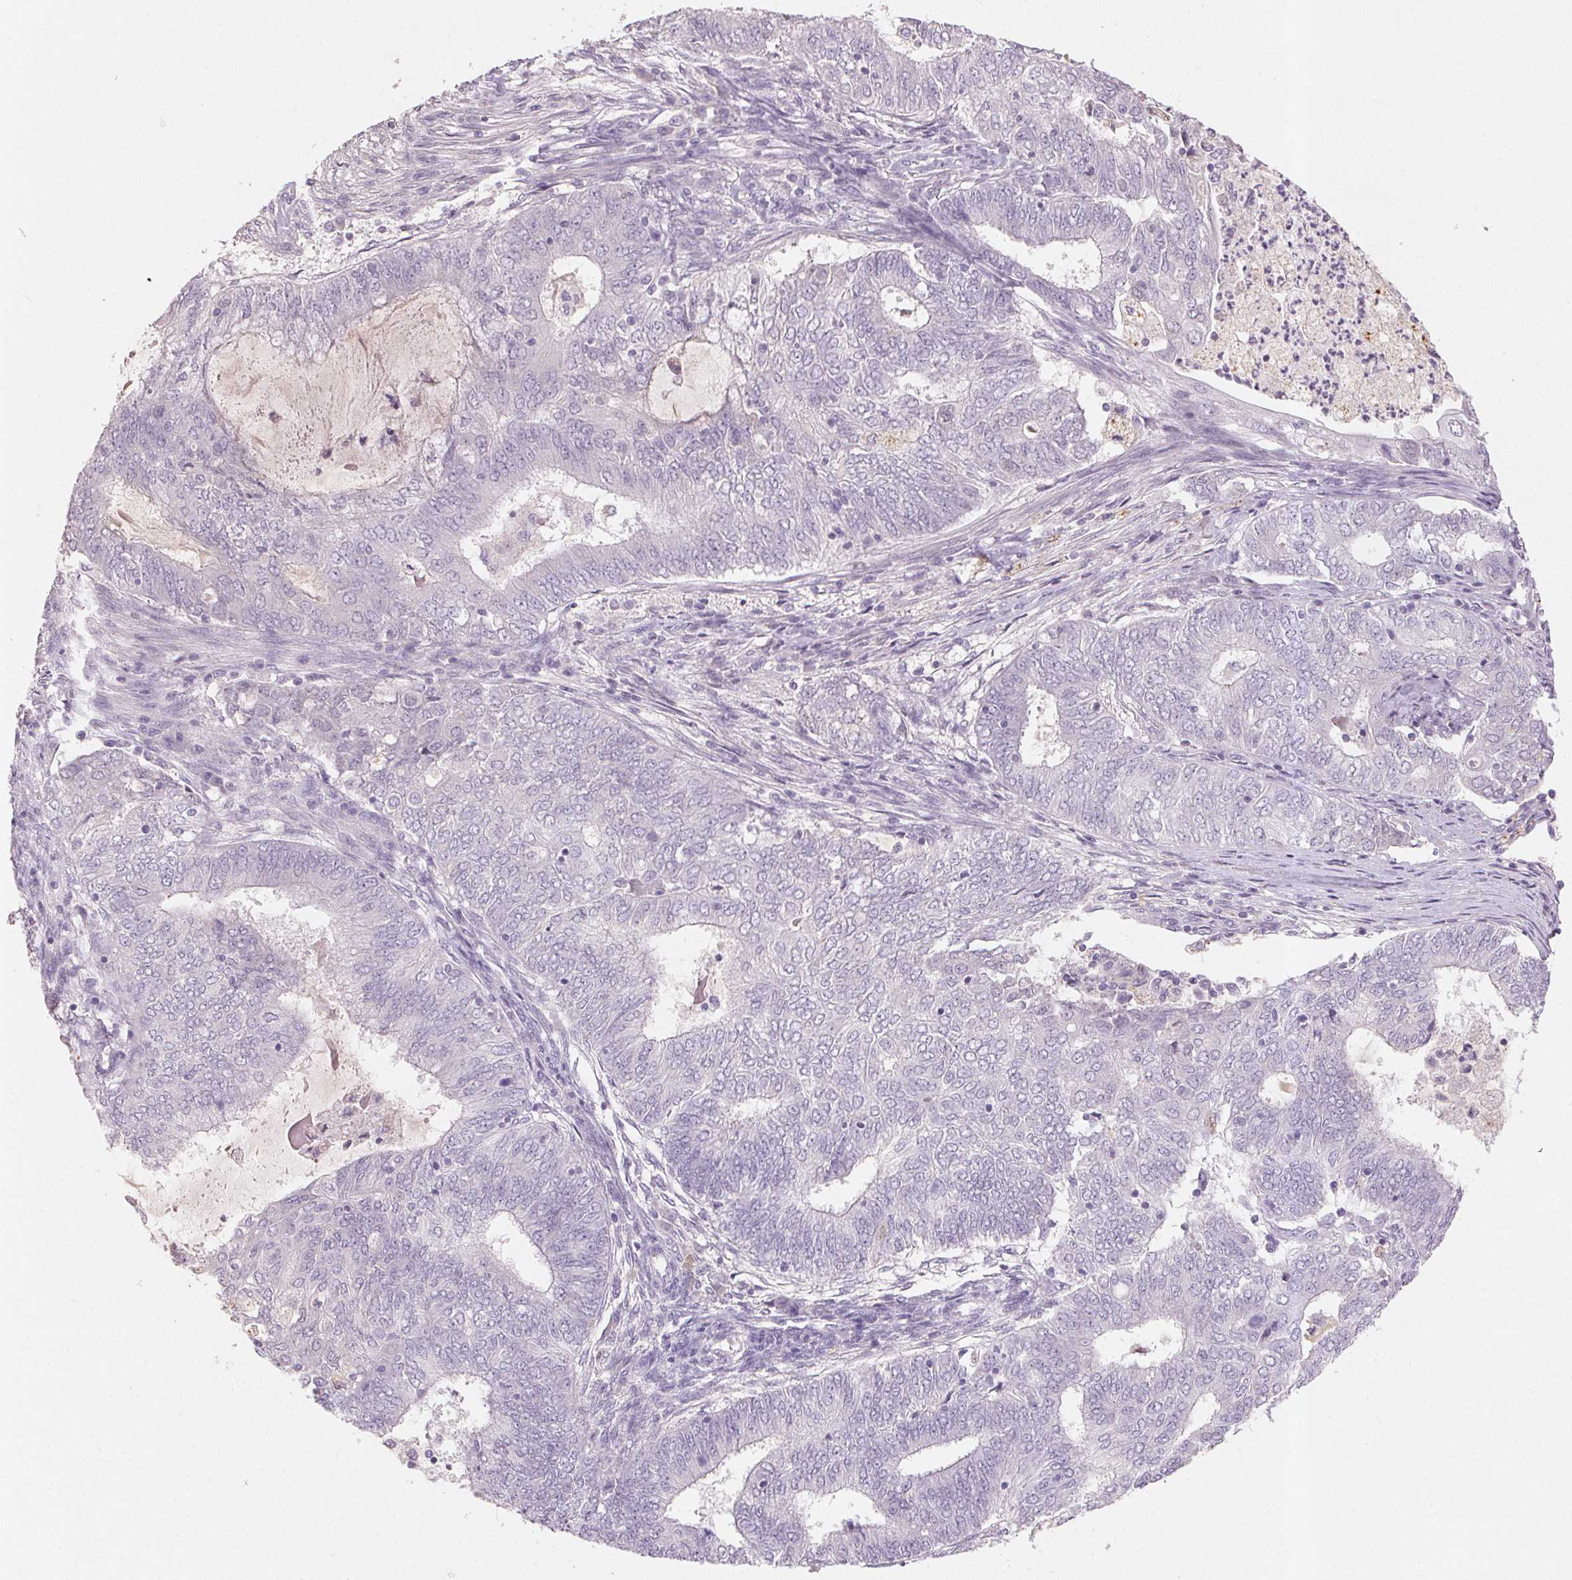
{"staining": {"intensity": "negative", "quantity": "none", "location": "none"}, "tissue": "endometrial cancer", "cell_type": "Tumor cells", "image_type": "cancer", "snomed": [{"axis": "morphology", "description": "Adenocarcinoma, NOS"}, {"axis": "topography", "description": "Endometrium"}], "caption": "Protein analysis of endometrial adenocarcinoma displays no significant staining in tumor cells.", "gene": "CXCL5", "patient": {"sex": "female", "age": 62}}